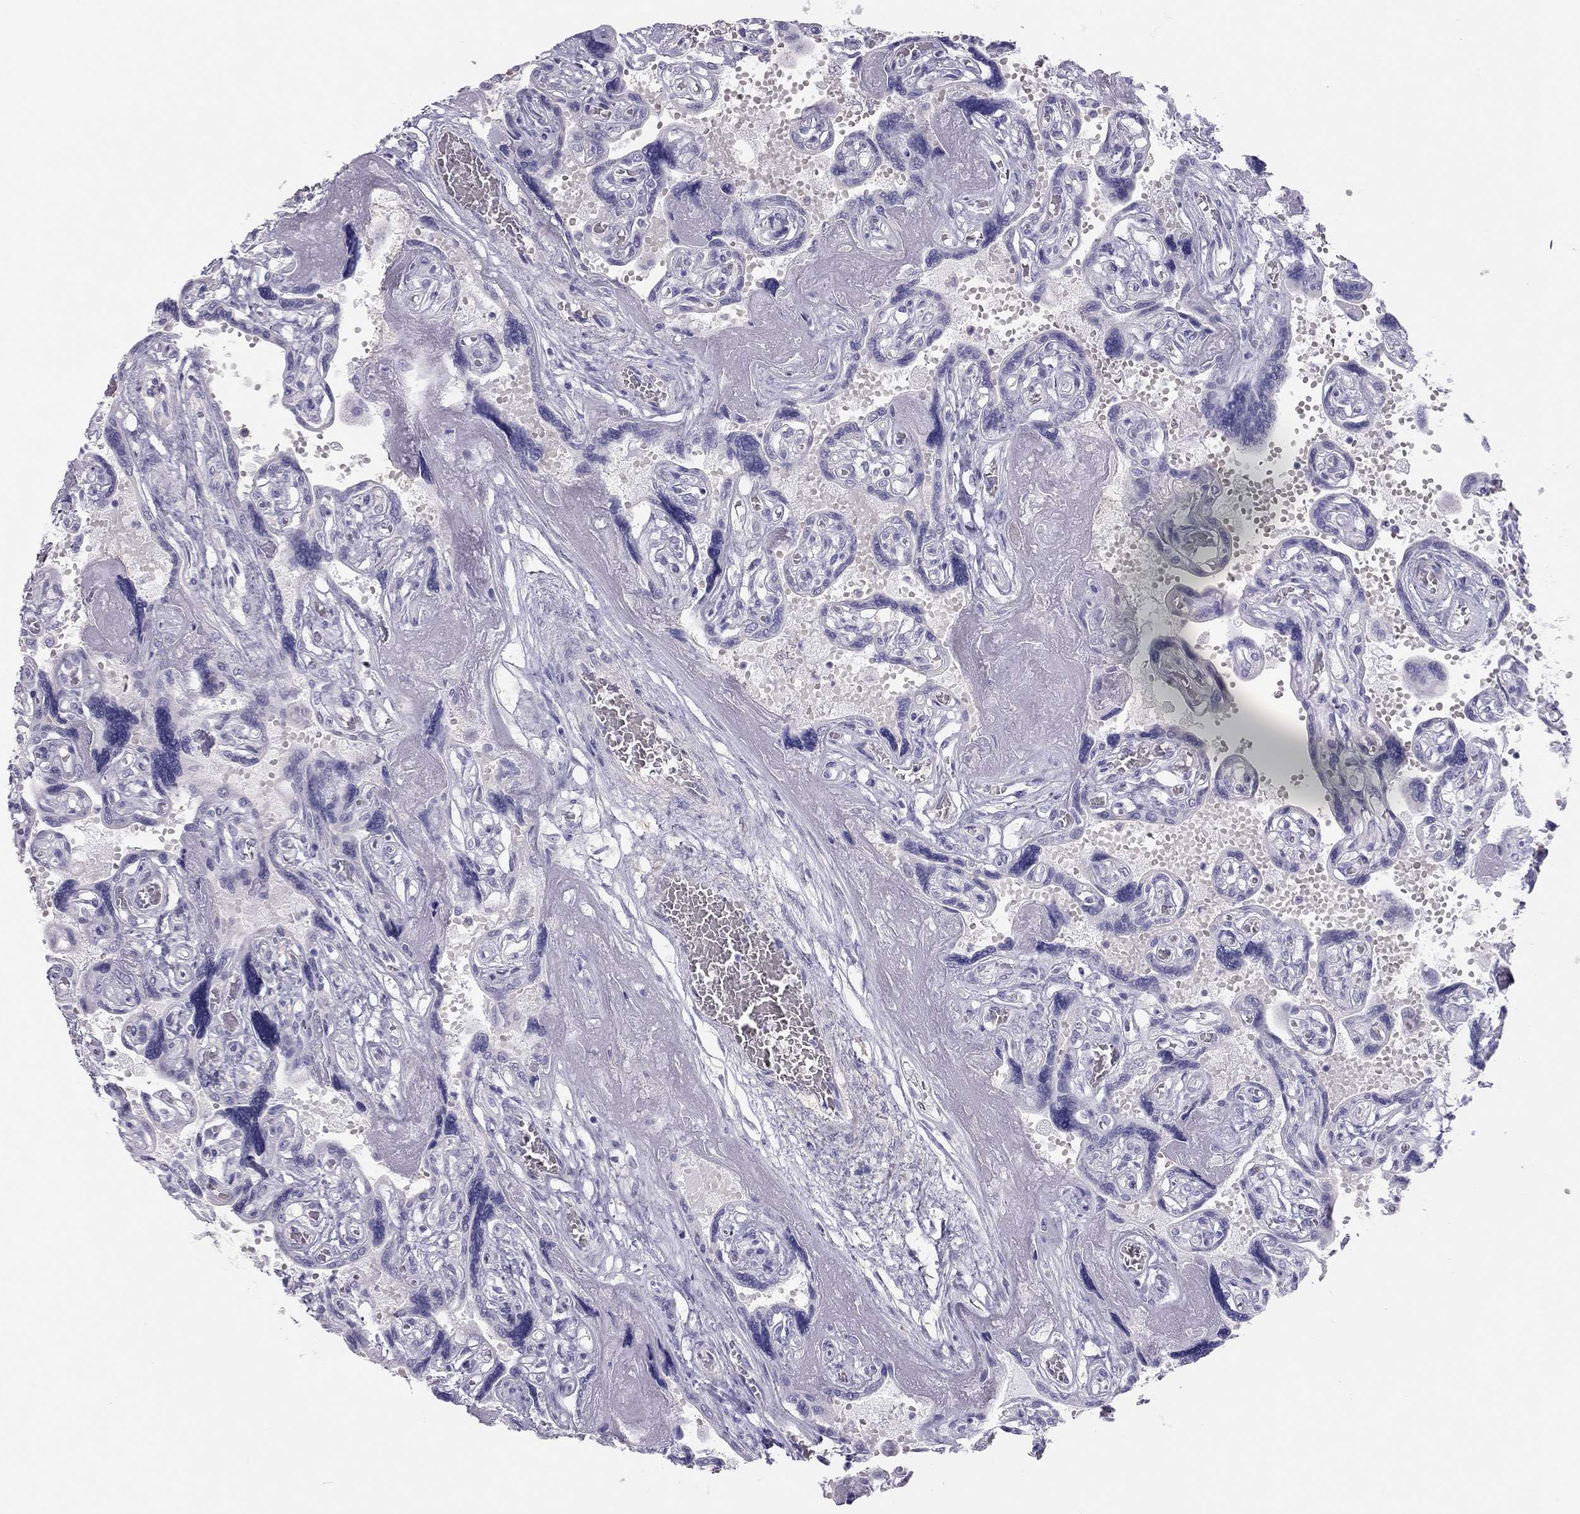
{"staining": {"intensity": "negative", "quantity": "none", "location": "none"}, "tissue": "placenta", "cell_type": "Decidual cells", "image_type": "normal", "snomed": [{"axis": "morphology", "description": "Normal tissue, NOS"}, {"axis": "topography", "description": "Placenta"}], "caption": "This is an IHC image of unremarkable human placenta. There is no positivity in decidual cells.", "gene": "SPATA12", "patient": {"sex": "female", "age": 32}}